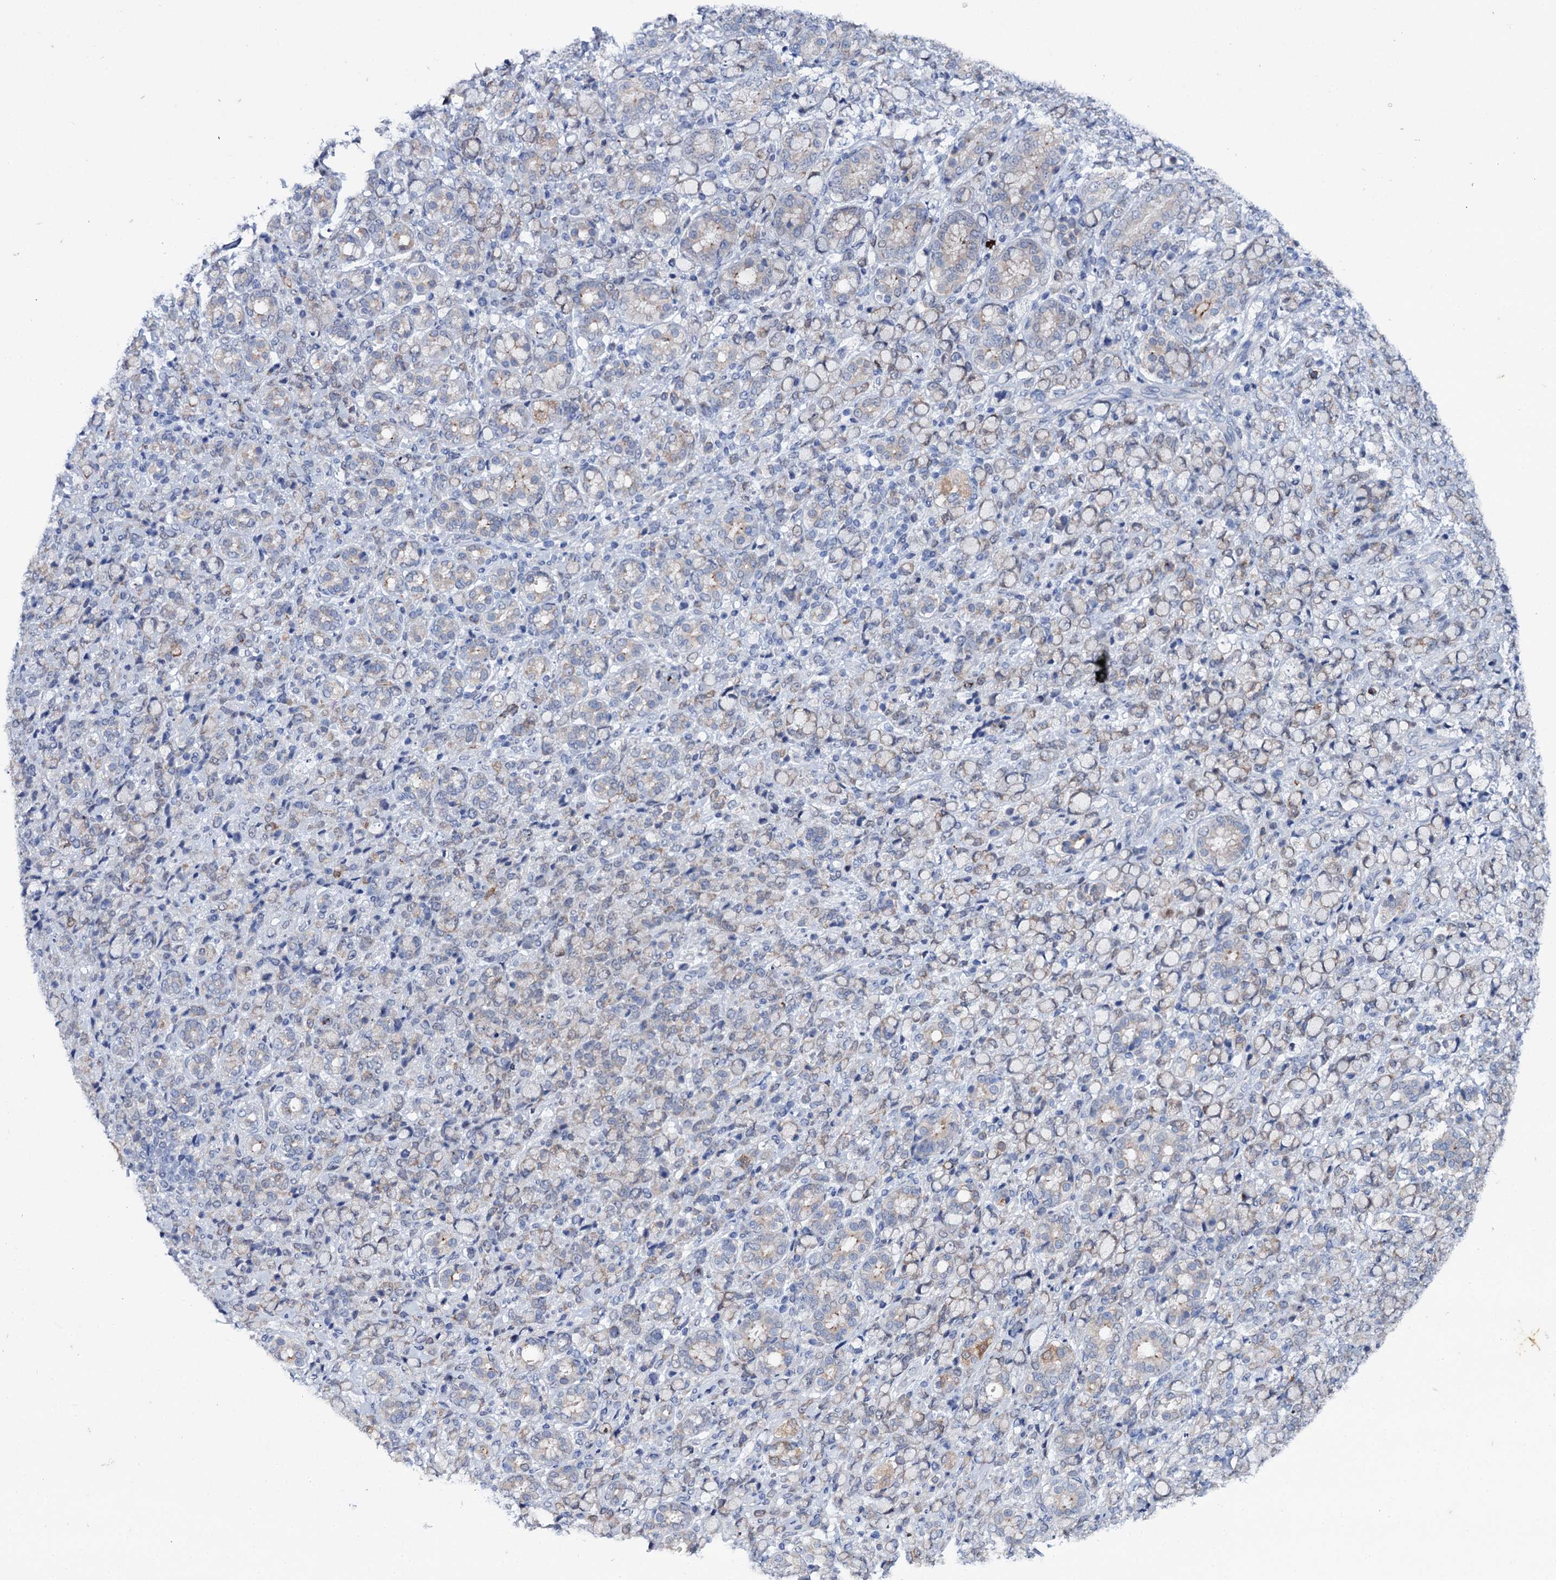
{"staining": {"intensity": "negative", "quantity": "none", "location": "none"}, "tissue": "stomach cancer", "cell_type": "Tumor cells", "image_type": "cancer", "snomed": [{"axis": "morphology", "description": "Adenocarcinoma, NOS"}, {"axis": "topography", "description": "Stomach"}], "caption": "Tumor cells are negative for brown protein staining in stomach cancer (adenocarcinoma).", "gene": "MID1IP1", "patient": {"sex": "female", "age": 79}}